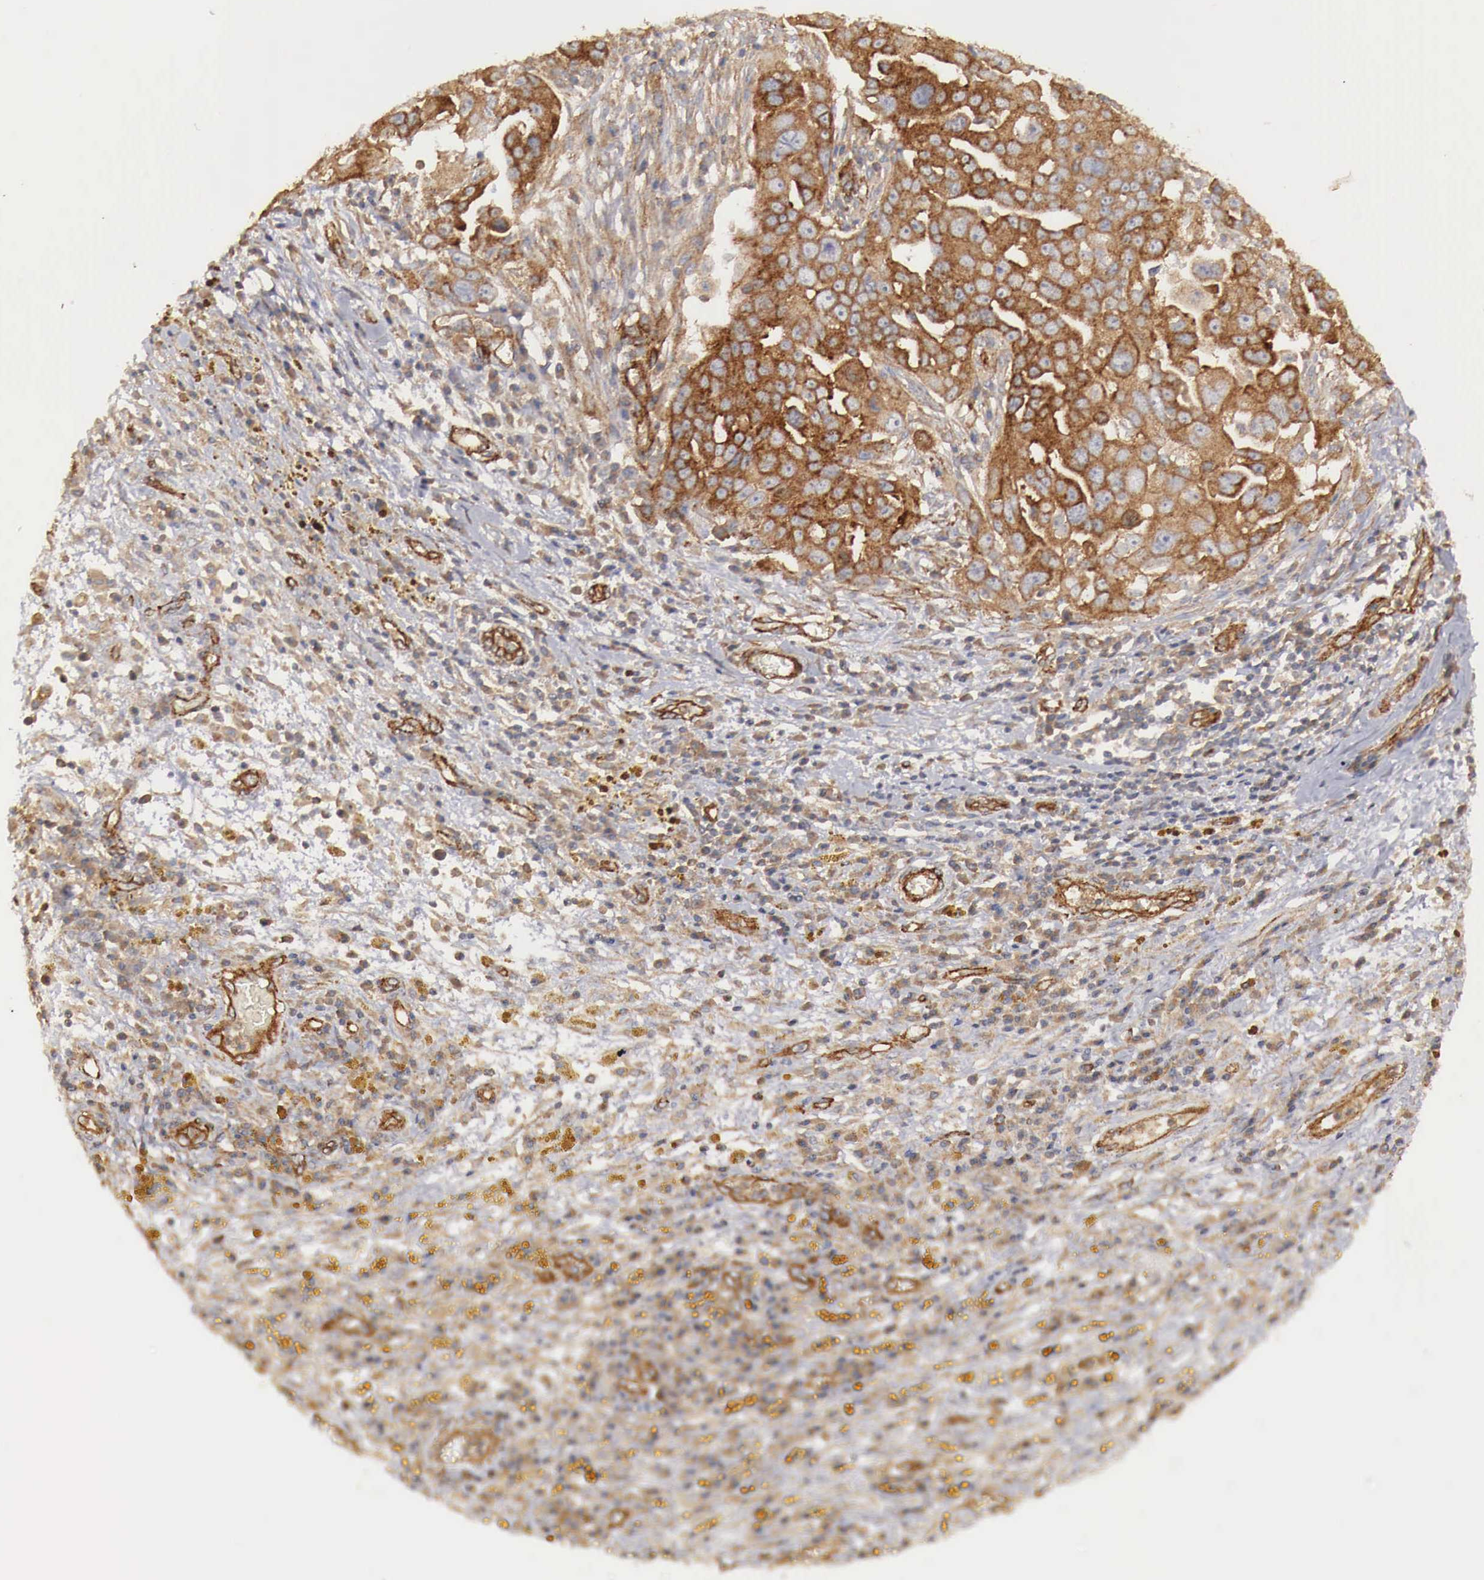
{"staining": {"intensity": "moderate", "quantity": ">75%", "location": "cytoplasmic/membranous"}, "tissue": "ovarian cancer", "cell_type": "Tumor cells", "image_type": "cancer", "snomed": [{"axis": "morphology", "description": "Carcinoma, endometroid"}, {"axis": "topography", "description": "Ovary"}], "caption": "An IHC image of tumor tissue is shown. Protein staining in brown labels moderate cytoplasmic/membranous positivity in ovarian cancer within tumor cells.", "gene": "ARMCX4", "patient": {"sex": "female", "age": 75}}